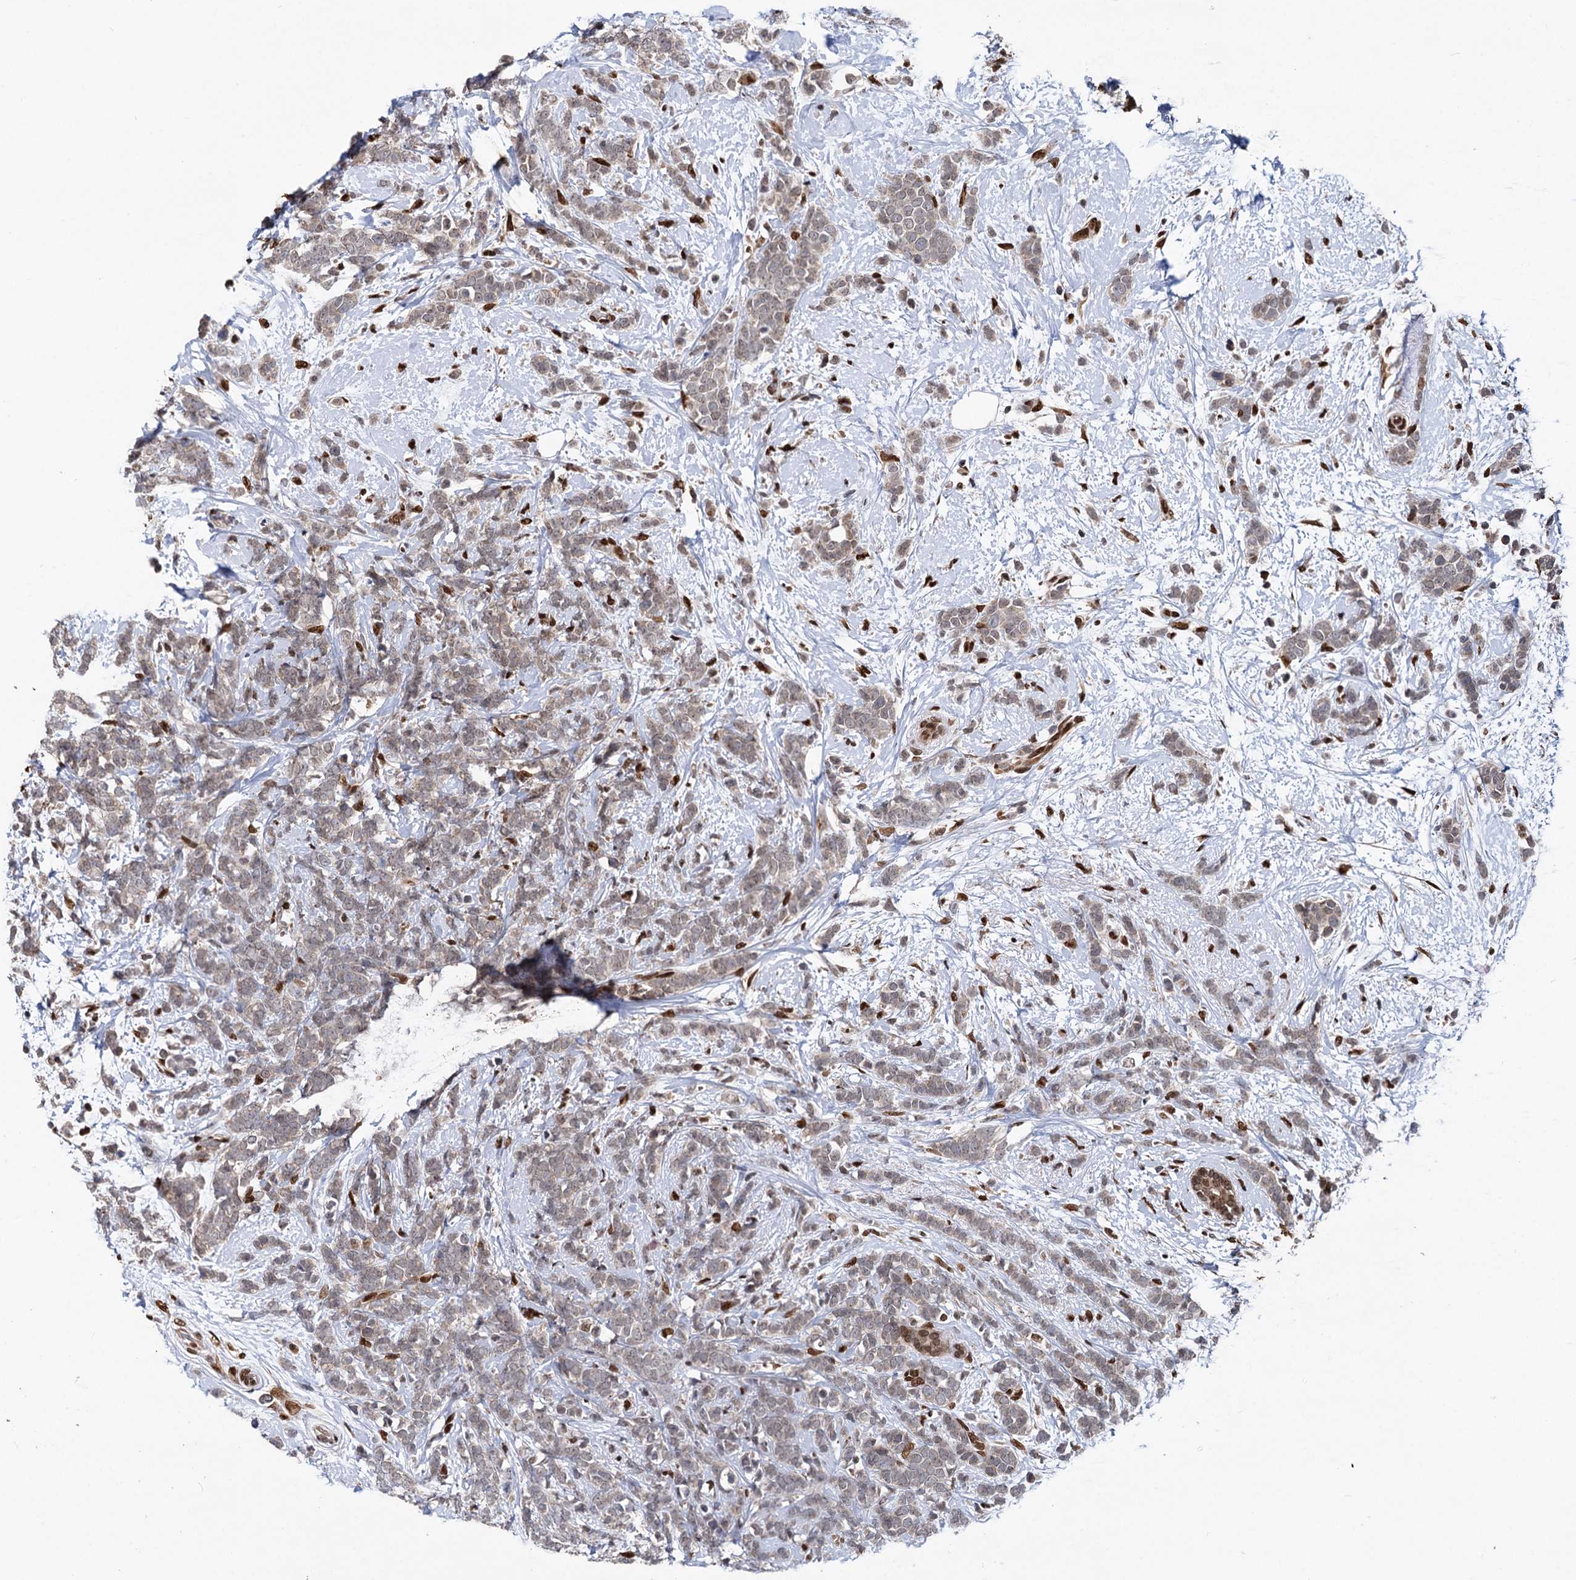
{"staining": {"intensity": "weak", "quantity": "25%-75%", "location": "cytoplasmic/membranous,nuclear"}, "tissue": "breast cancer", "cell_type": "Tumor cells", "image_type": "cancer", "snomed": [{"axis": "morphology", "description": "Lobular carcinoma"}, {"axis": "topography", "description": "Breast"}], "caption": "Immunohistochemical staining of lobular carcinoma (breast) shows low levels of weak cytoplasmic/membranous and nuclear protein staining in about 25%-75% of tumor cells.", "gene": "MESD", "patient": {"sex": "female", "age": 58}}